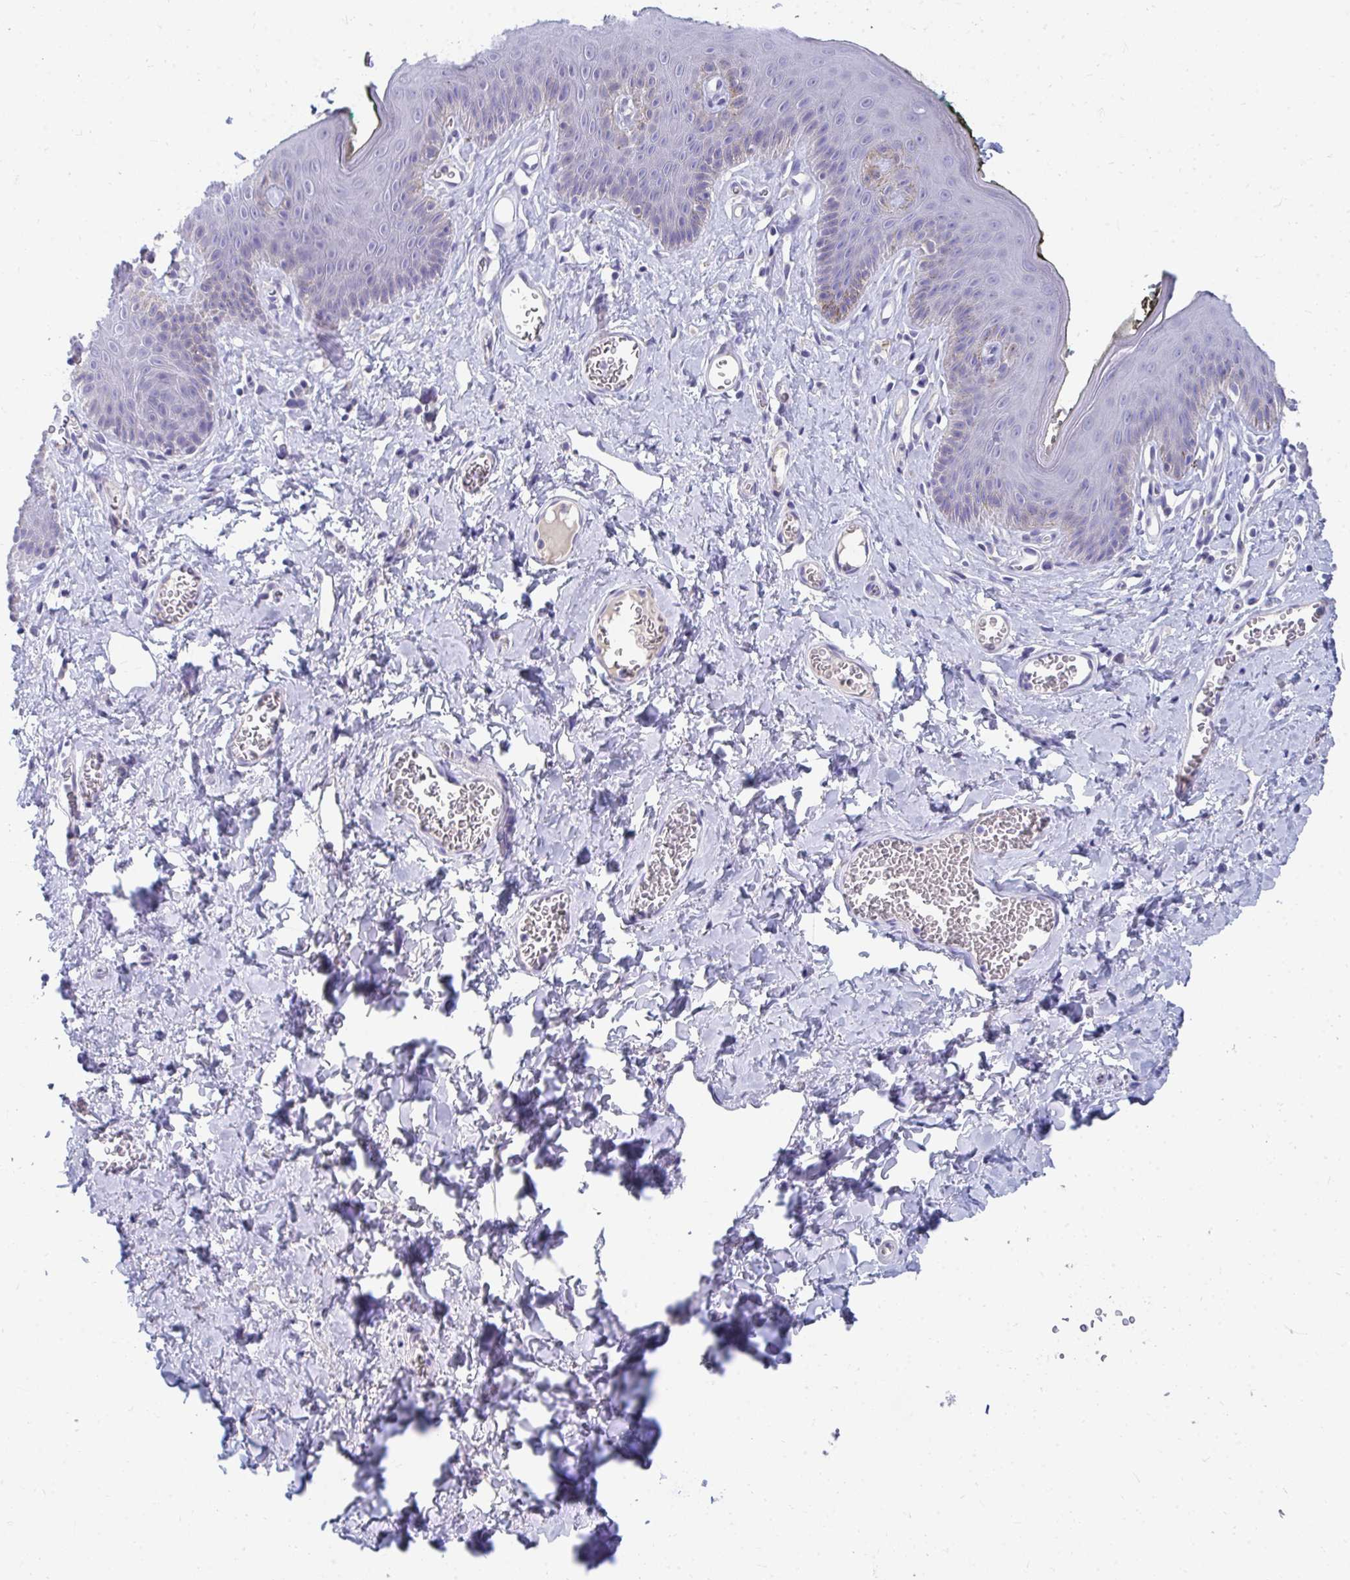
{"staining": {"intensity": "negative", "quantity": "none", "location": "none"}, "tissue": "skin", "cell_type": "Epidermal cells", "image_type": "normal", "snomed": [{"axis": "morphology", "description": "Normal tissue, NOS"}, {"axis": "topography", "description": "Vulva"}, {"axis": "topography", "description": "Peripheral nerve tissue"}], "caption": "Immunohistochemistry (IHC) micrograph of benign human skin stained for a protein (brown), which reveals no positivity in epidermal cells.", "gene": "TMPRSS2", "patient": {"sex": "female", "age": 66}}